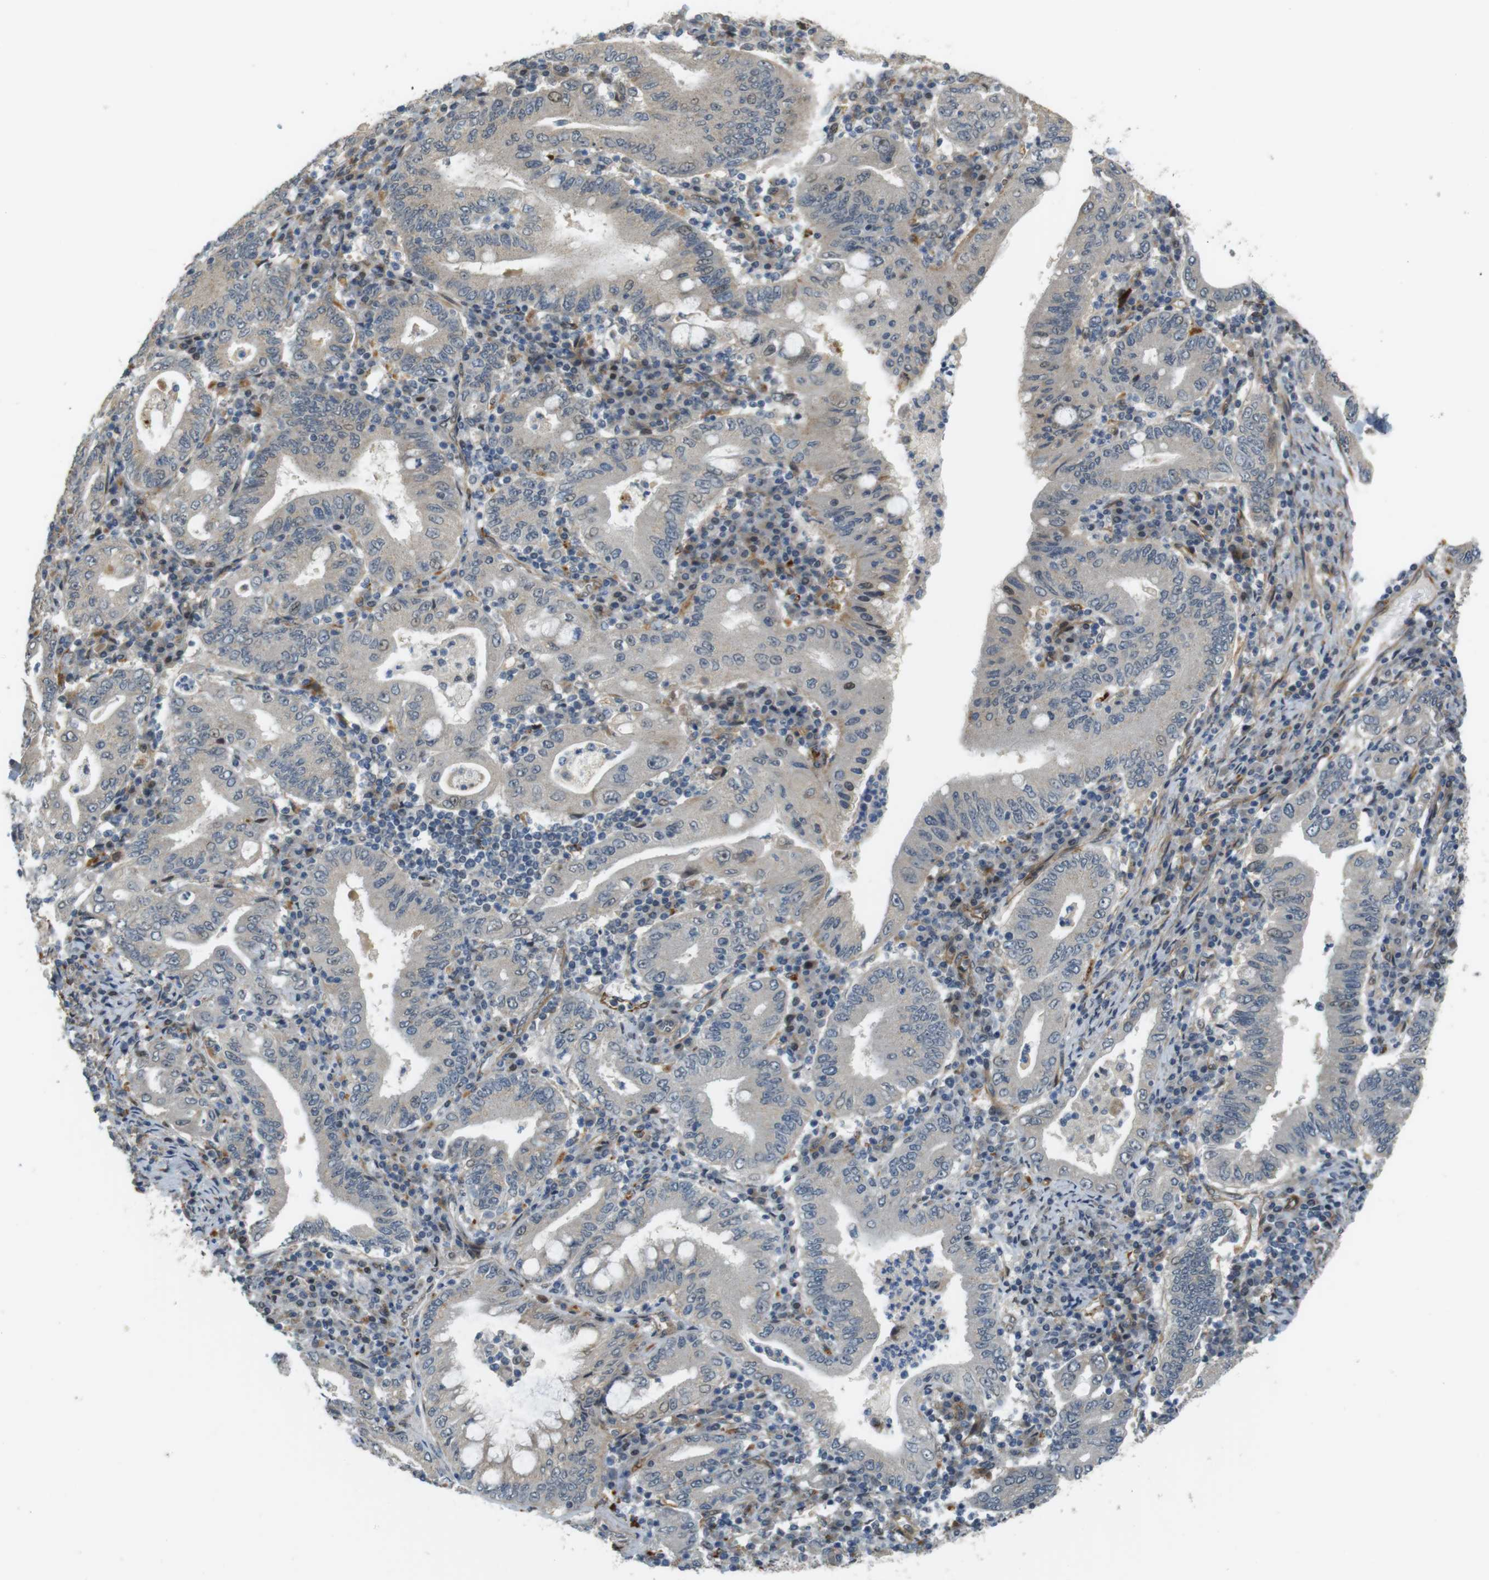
{"staining": {"intensity": "negative", "quantity": "none", "location": "none"}, "tissue": "stomach cancer", "cell_type": "Tumor cells", "image_type": "cancer", "snomed": [{"axis": "morphology", "description": "Normal tissue, NOS"}, {"axis": "morphology", "description": "Adenocarcinoma, NOS"}, {"axis": "topography", "description": "Esophagus"}, {"axis": "topography", "description": "Stomach, upper"}, {"axis": "topography", "description": "Peripheral nerve tissue"}], "caption": "DAB (3,3'-diaminobenzidine) immunohistochemical staining of stomach adenocarcinoma reveals no significant expression in tumor cells.", "gene": "TSPAN9", "patient": {"sex": "male", "age": 62}}